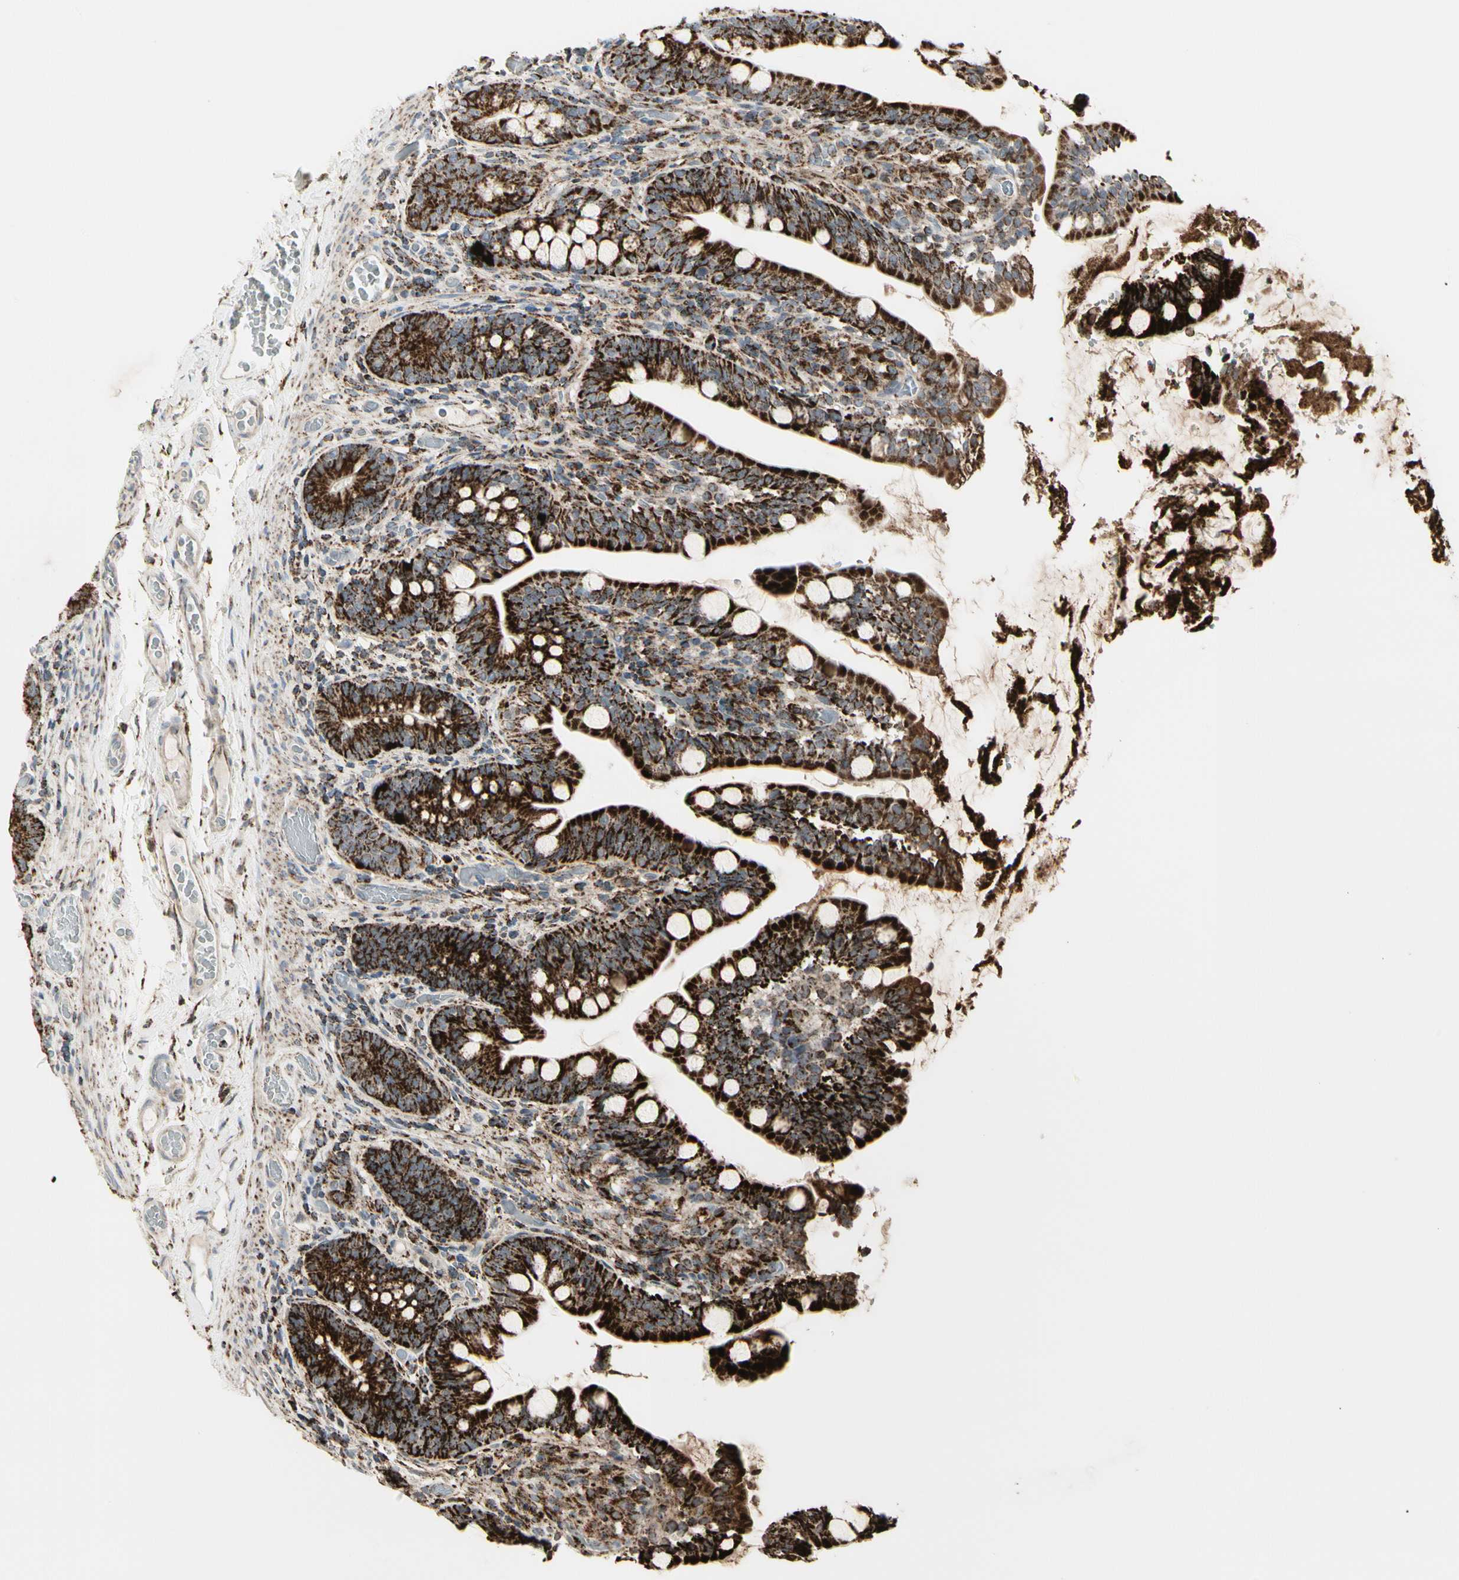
{"staining": {"intensity": "strong", "quantity": ">75%", "location": "cytoplasmic/membranous"}, "tissue": "small intestine", "cell_type": "Glandular cells", "image_type": "normal", "snomed": [{"axis": "morphology", "description": "Normal tissue, NOS"}, {"axis": "topography", "description": "Small intestine"}], "caption": "Immunohistochemical staining of unremarkable human small intestine displays >75% levels of strong cytoplasmic/membranous protein positivity in about >75% of glandular cells.", "gene": "TMEM176A", "patient": {"sex": "female", "age": 56}}